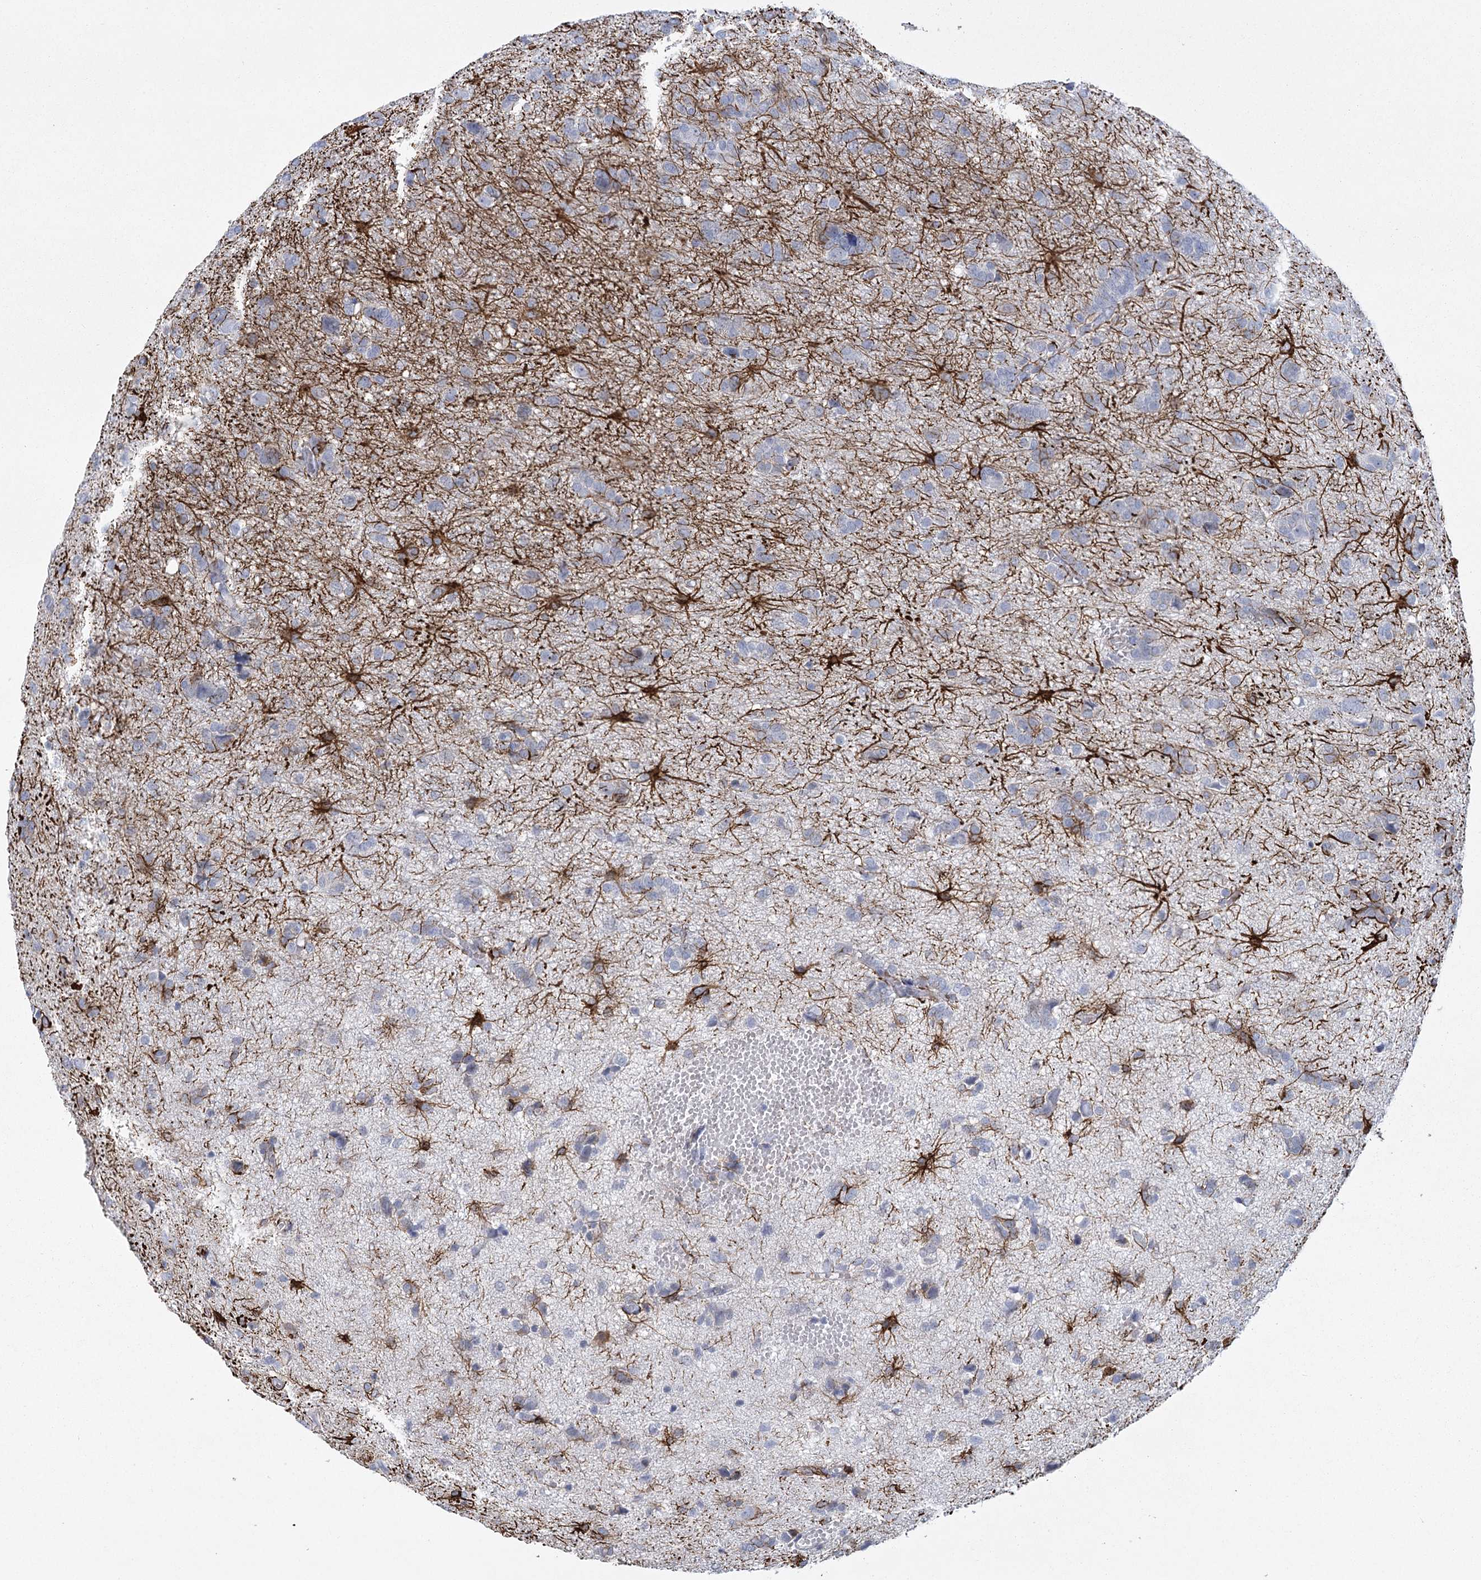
{"staining": {"intensity": "negative", "quantity": "none", "location": "none"}, "tissue": "glioma", "cell_type": "Tumor cells", "image_type": "cancer", "snomed": [{"axis": "morphology", "description": "Glioma, malignant, High grade"}, {"axis": "topography", "description": "Brain"}], "caption": "Immunohistochemistry (IHC) micrograph of human malignant glioma (high-grade) stained for a protein (brown), which demonstrates no staining in tumor cells.", "gene": "FAM76B", "patient": {"sex": "female", "age": 59}}